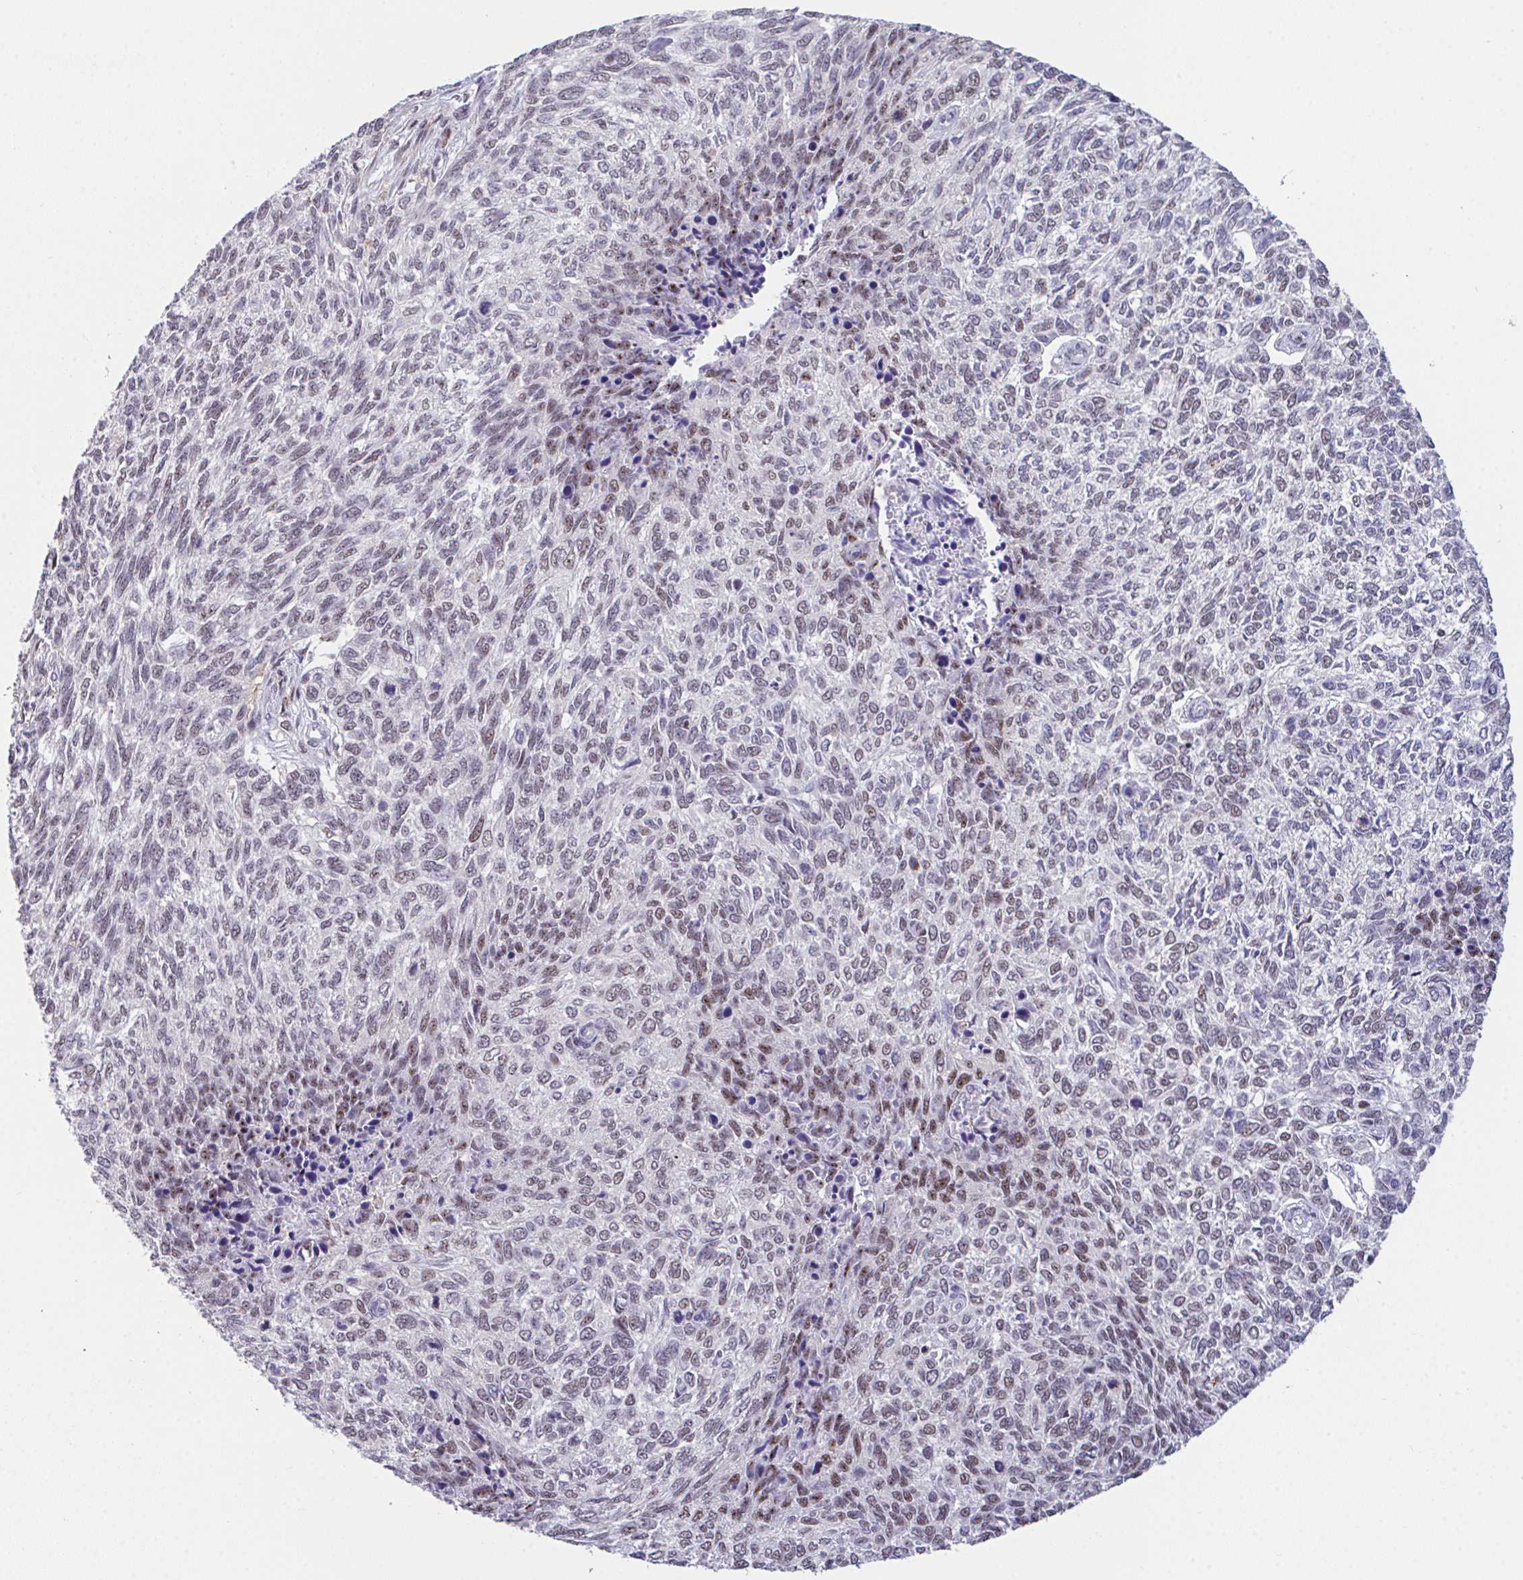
{"staining": {"intensity": "weak", "quantity": "<25%", "location": "nuclear"}, "tissue": "skin cancer", "cell_type": "Tumor cells", "image_type": "cancer", "snomed": [{"axis": "morphology", "description": "Basal cell carcinoma"}, {"axis": "topography", "description": "Skin"}], "caption": "Immunohistochemistry (IHC) image of neoplastic tissue: skin basal cell carcinoma stained with DAB (3,3'-diaminobenzidine) displays no significant protein positivity in tumor cells. The staining is performed using DAB (3,3'-diaminobenzidine) brown chromogen with nuclei counter-stained in using hematoxylin.", "gene": "OR6K3", "patient": {"sex": "female", "age": 65}}